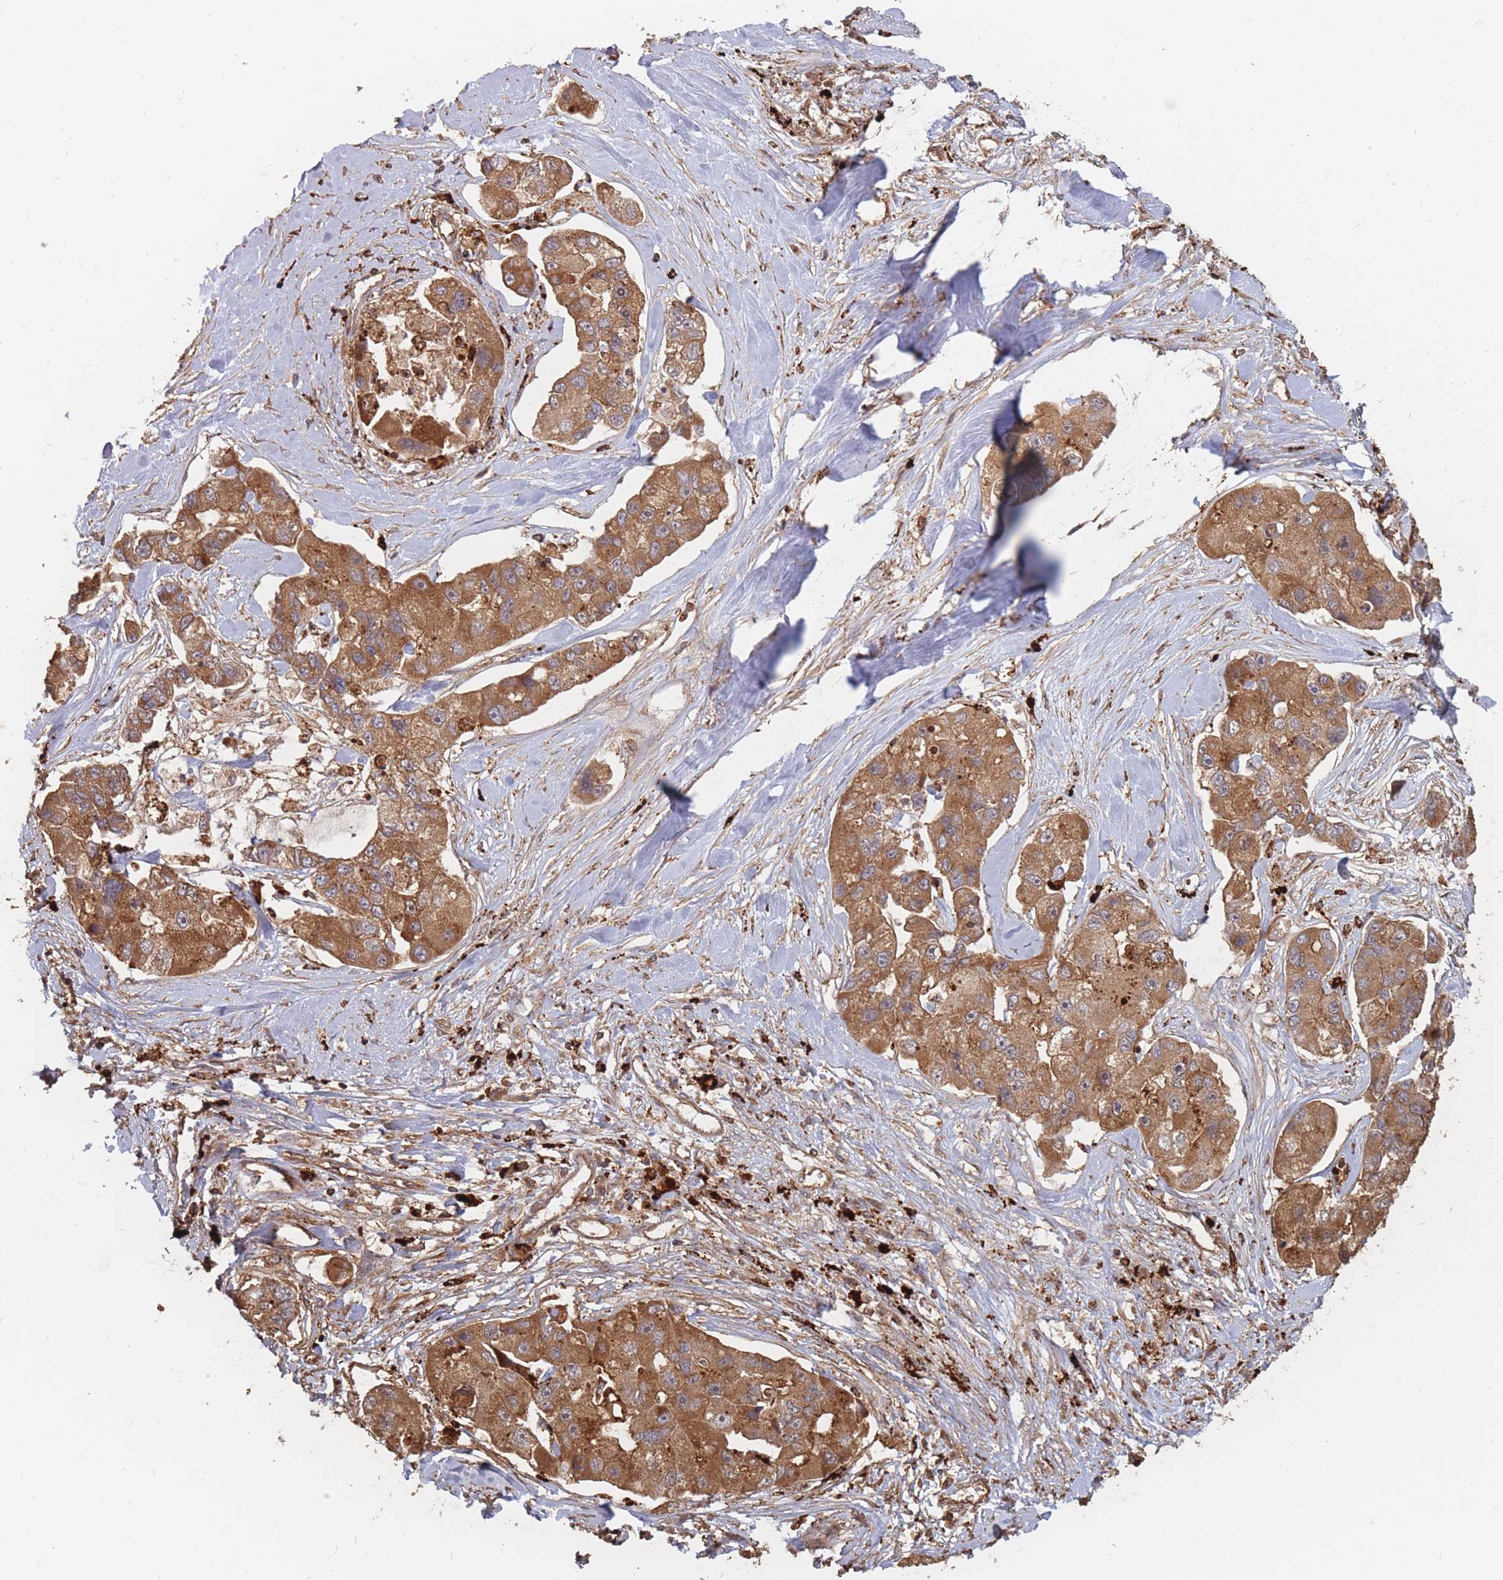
{"staining": {"intensity": "moderate", "quantity": ">75%", "location": "cytoplasmic/membranous"}, "tissue": "lung cancer", "cell_type": "Tumor cells", "image_type": "cancer", "snomed": [{"axis": "morphology", "description": "Adenocarcinoma, NOS"}, {"axis": "topography", "description": "Lung"}], "caption": "Immunohistochemical staining of lung cancer (adenocarcinoma) demonstrates medium levels of moderate cytoplasmic/membranous protein positivity in approximately >75% of tumor cells. (brown staining indicates protein expression, while blue staining denotes nuclei).", "gene": "RASSF2", "patient": {"sex": "female", "age": 54}}